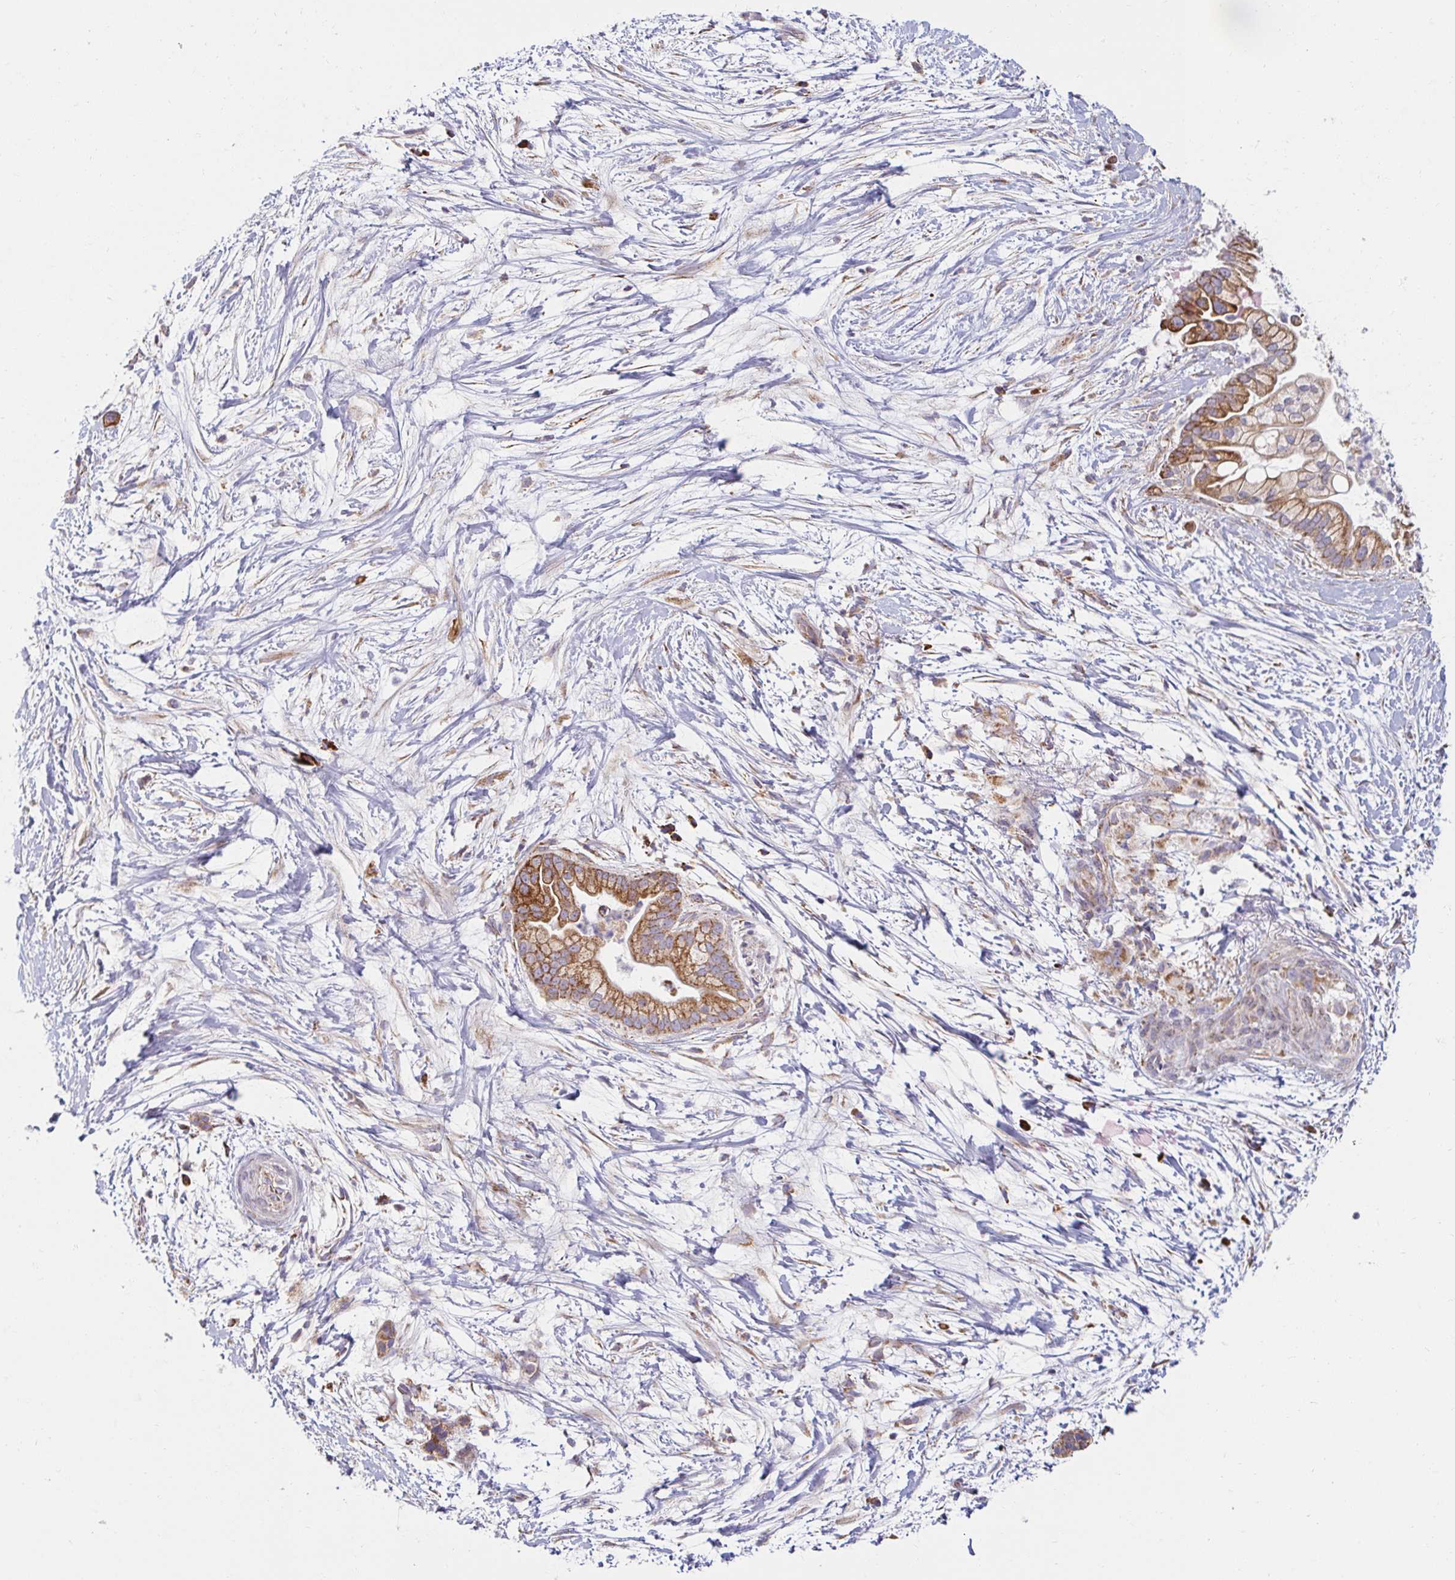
{"staining": {"intensity": "moderate", "quantity": ">75%", "location": "cytoplasmic/membranous"}, "tissue": "pancreatic cancer", "cell_type": "Tumor cells", "image_type": "cancer", "snomed": [{"axis": "morphology", "description": "Adenocarcinoma, NOS"}, {"axis": "topography", "description": "Pancreas"}], "caption": "Protein expression analysis of adenocarcinoma (pancreatic) demonstrates moderate cytoplasmic/membranous staining in about >75% of tumor cells. The staining was performed using DAB (3,3'-diaminobenzidine), with brown indicating positive protein expression. Nuclei are stained blue with hematoxylin.", "gene": "SKP2", "patient": {"sex": "female", "age": 69}}